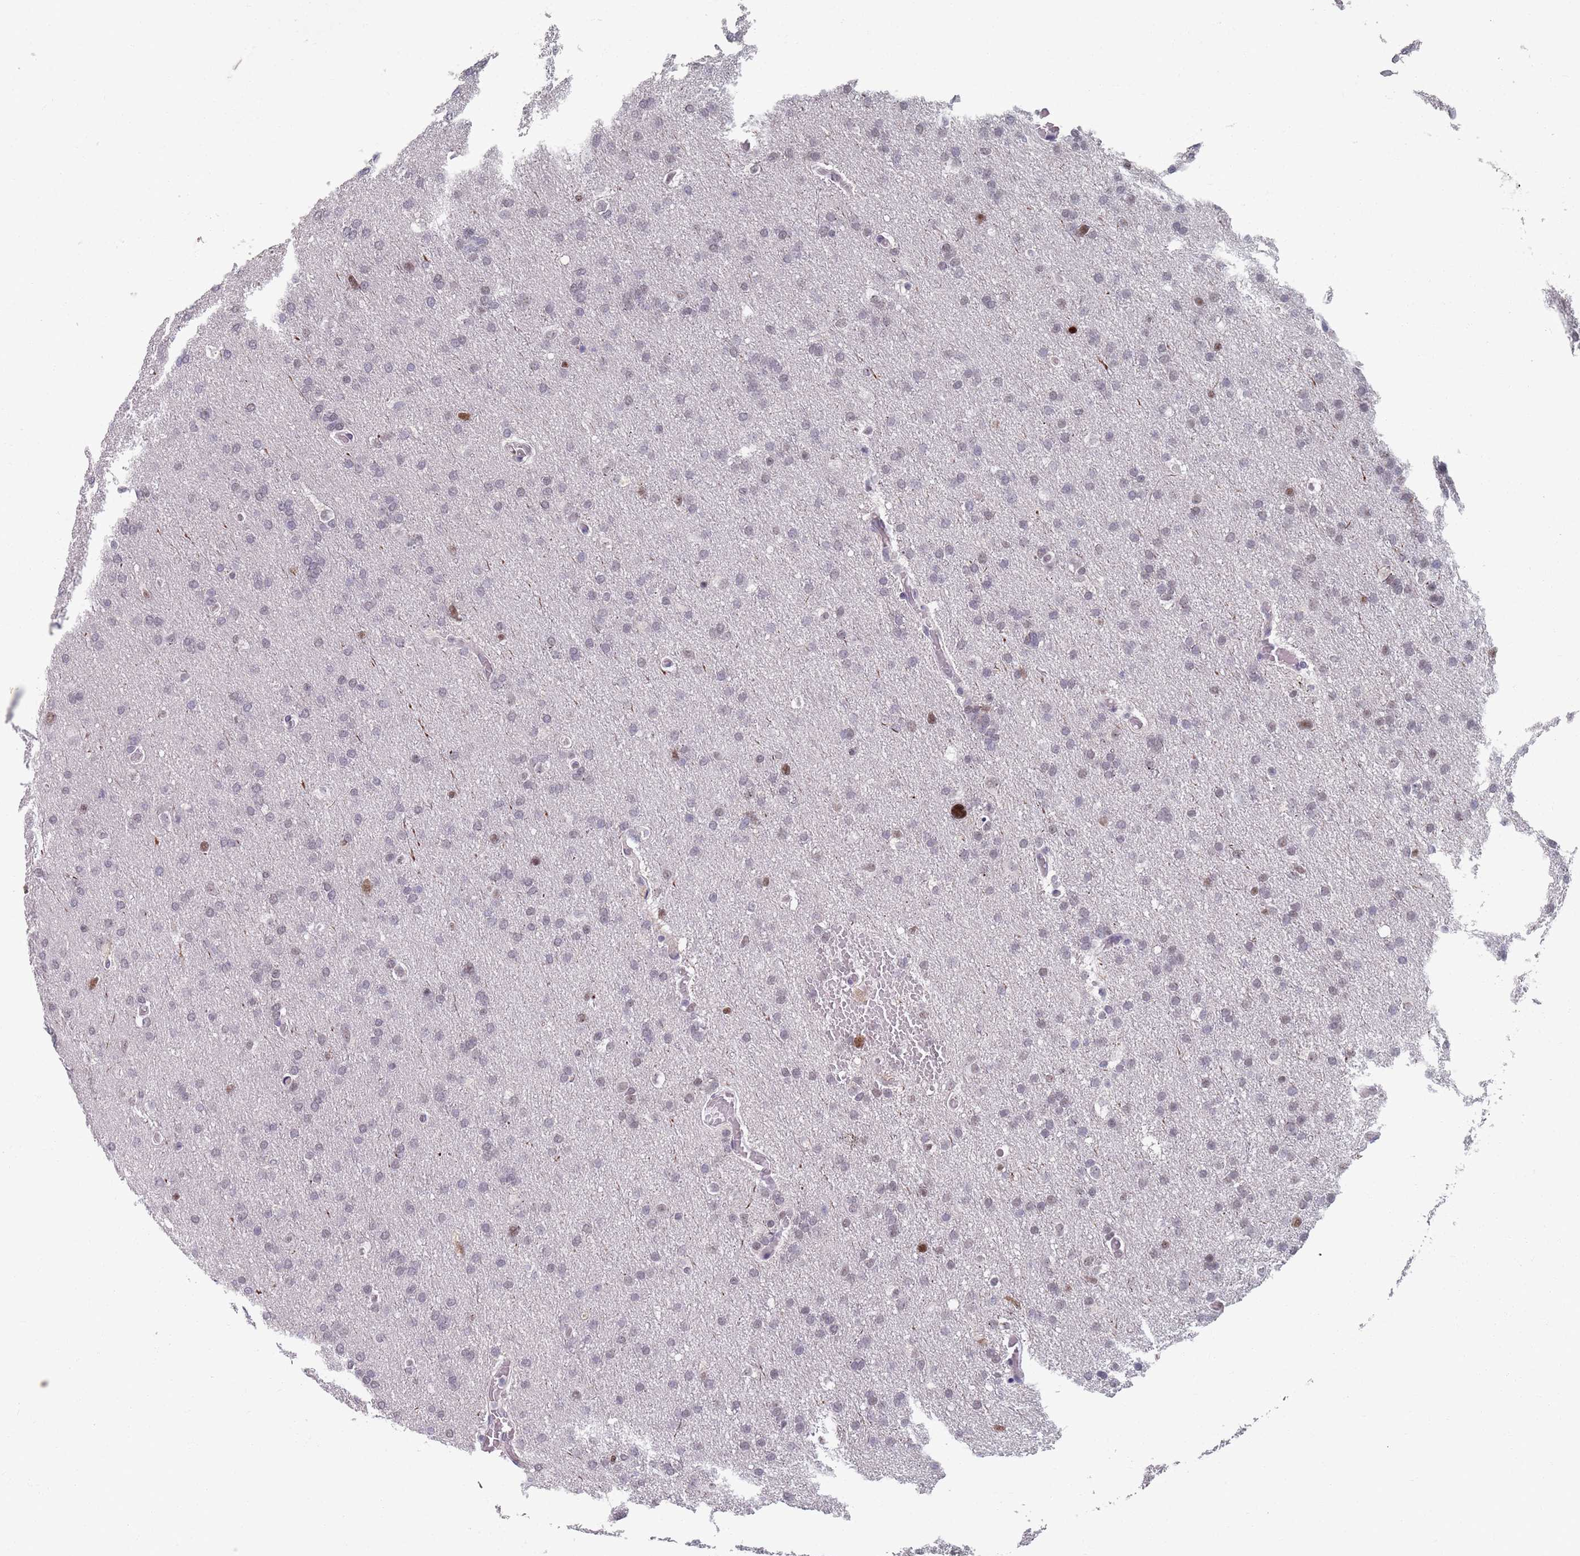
{"staining": {"intensity": "weak", "quantity": "<25%", "location": "nuclear"}, "tissue": "glioma", "cell_type": "Tumor cells", "image_type": "cancer", "snomed": [{"axis": "morphology", "description": "Glioma, malignant, High grade"}, {"axis": "topography", "description": "Cerebral cortex"}], "caption": "Immunohistochemical staining of human glioma demonstrates no significant positivity in tumor cells.", "gene": "SAMD1", "patient": {"sex": "female", "age": 36}}